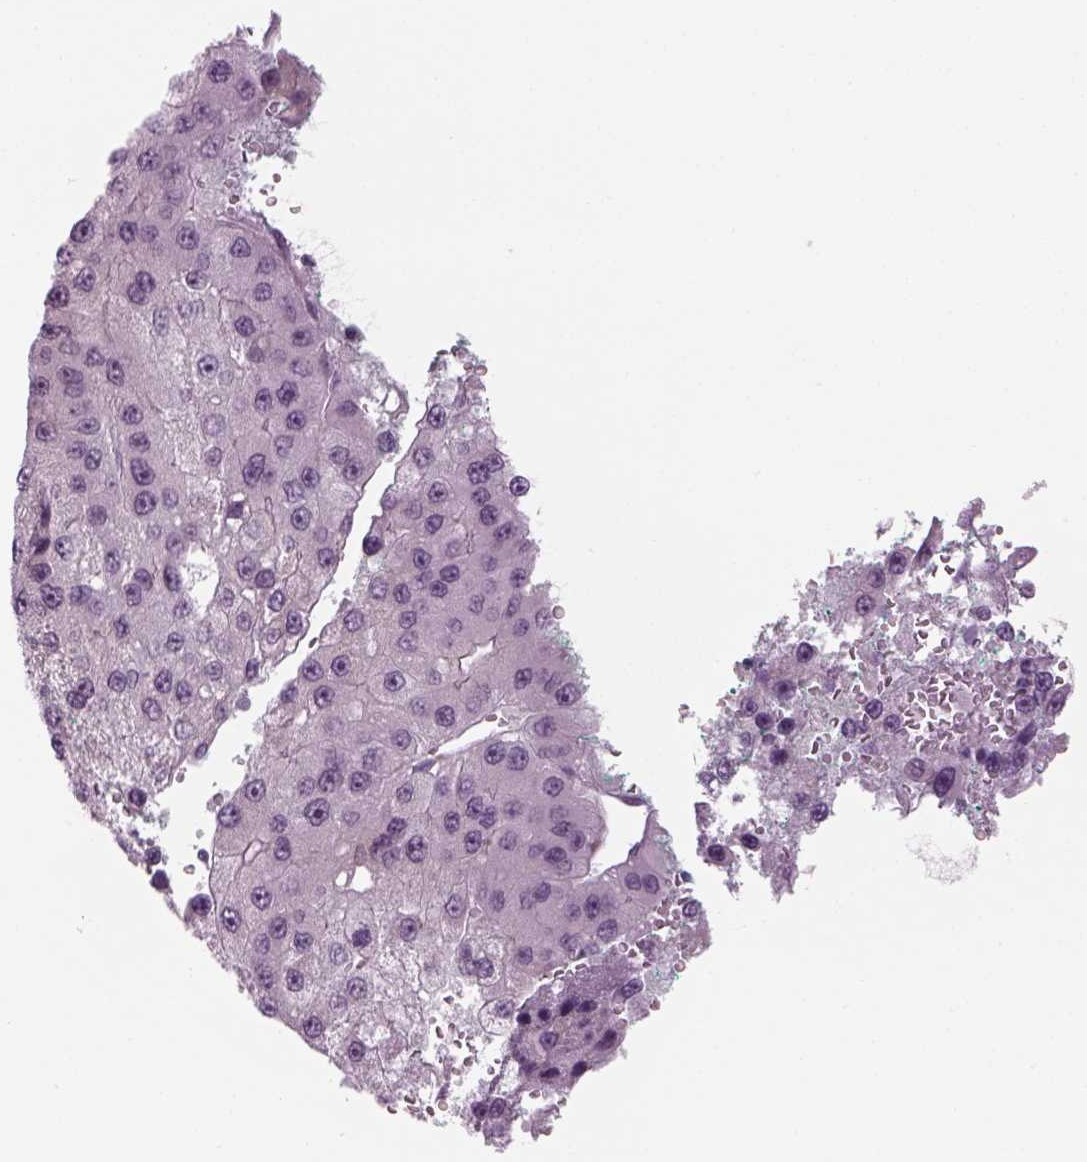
{"staining": {"intensity": "negative", "quantity": "none", "location": "none"}, "tissue": "liver cancer", "cell_type": "Tumor cells", "image_type": "cancer", "snomed": [{"axis": "morphology", "description": "Carcinoma, Hepatocellular, NOS"}, {"axis": "topography", "description": "Liver"}], "caption": "This is an immunohistochemistry micrograph of liver cancer (hepatocellular carcinoma). There is no staining in tumor cells.", "gene": "LRRIQ3", "patient": {"sex": "female", "age": 73}}